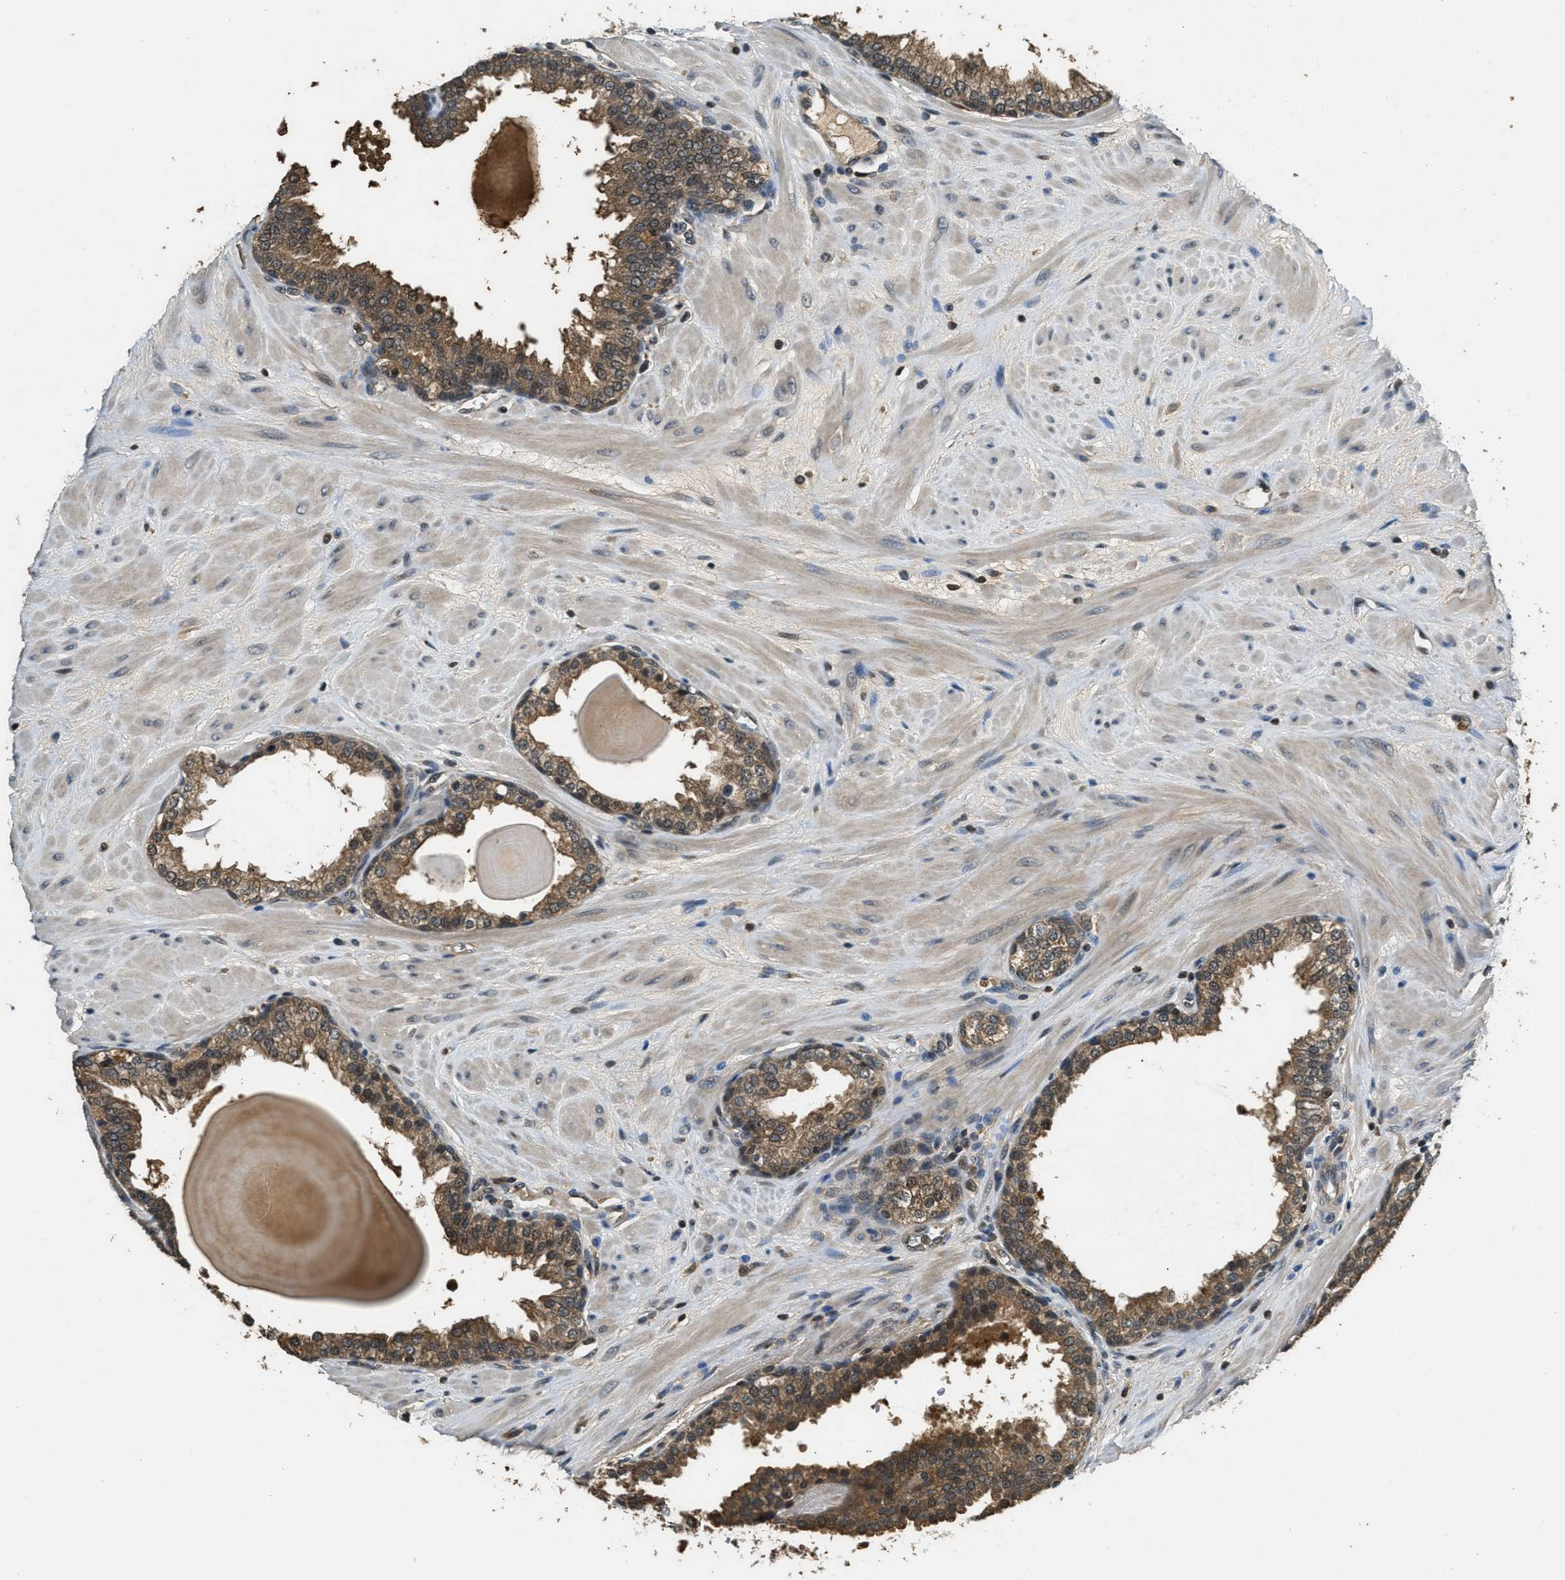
{"staining": {"intensity": "moderate", "quantity": ">75%", "location": "cytoplasmic/membranous"}, "tissue": "prostate", "cell_type": "Glandular cells", "image_type": "normal", "snomed": [{"axis": "morphology", "description": "Normal tissue, NOS"}, {"axis": "topography", "description": "Prostate"}], "caption": "The image shows immunohistochemical staining of normal prostate. There is moderate cytoplasmic/membranous positivity is seen in approximately >75% of glandular cells.", "gene": "DUSP6", "patient": {"sex": "male", "age": 51}}